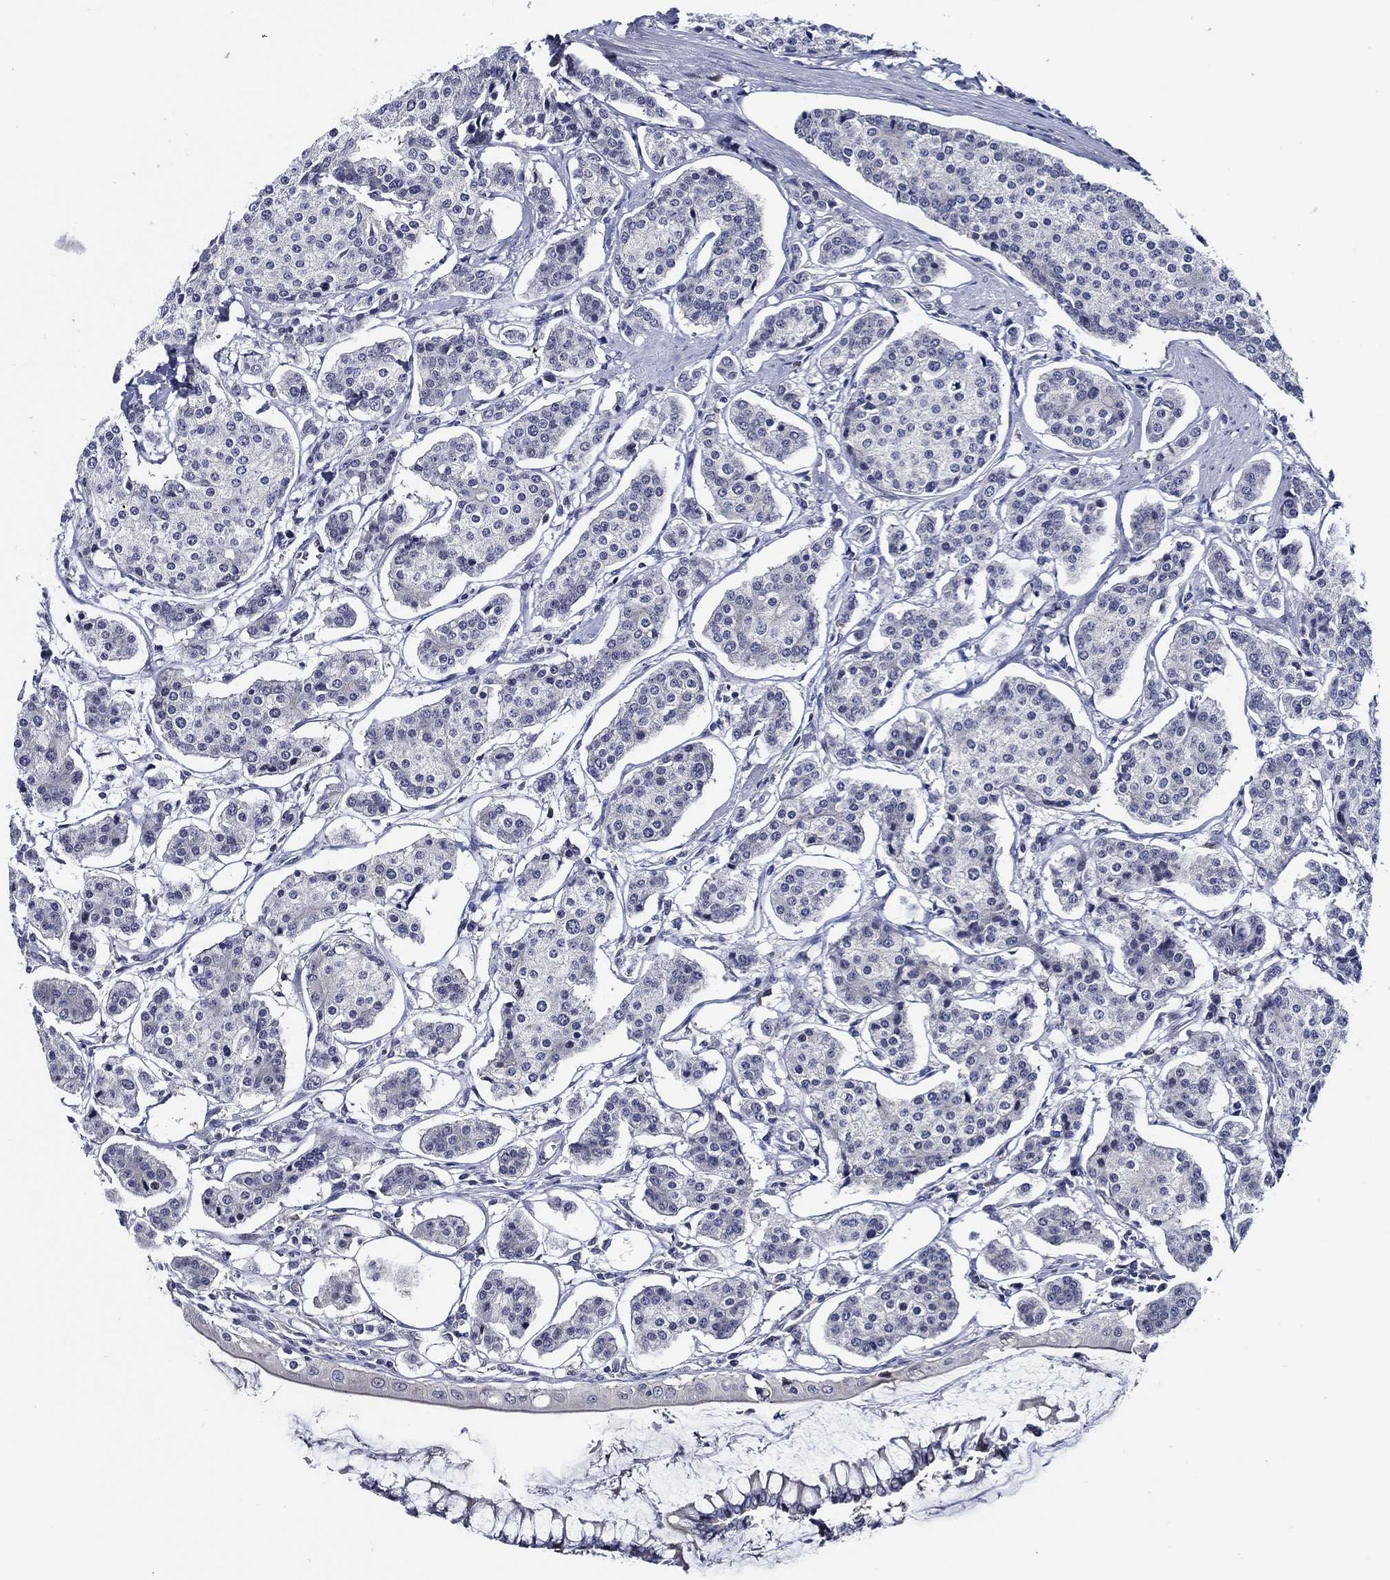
{"staining": {"intensity": "negative", "quantity": "none", "location": "none"}, "tissue": "carcinoid", "cell_type": "Tumor cells", "image_type": "cancer", "snomed": [{"axis": "morphology", "description": "Carcinoid, malignant, NOS"}, {"axis": "topography", "description": "Small intestine"}], "caption": "Immunohistochemistry micrograph of human carcinoid stained for a protein (brown), which demonstrates no expression in tumor cells. Brightfield microscopy of immunohistochemistry stained with DAB (brown) and hematoxylin (blue), captured at high magnification.", "gene": "C8orf48", "patient": {"sex": "female", "age": 65}}